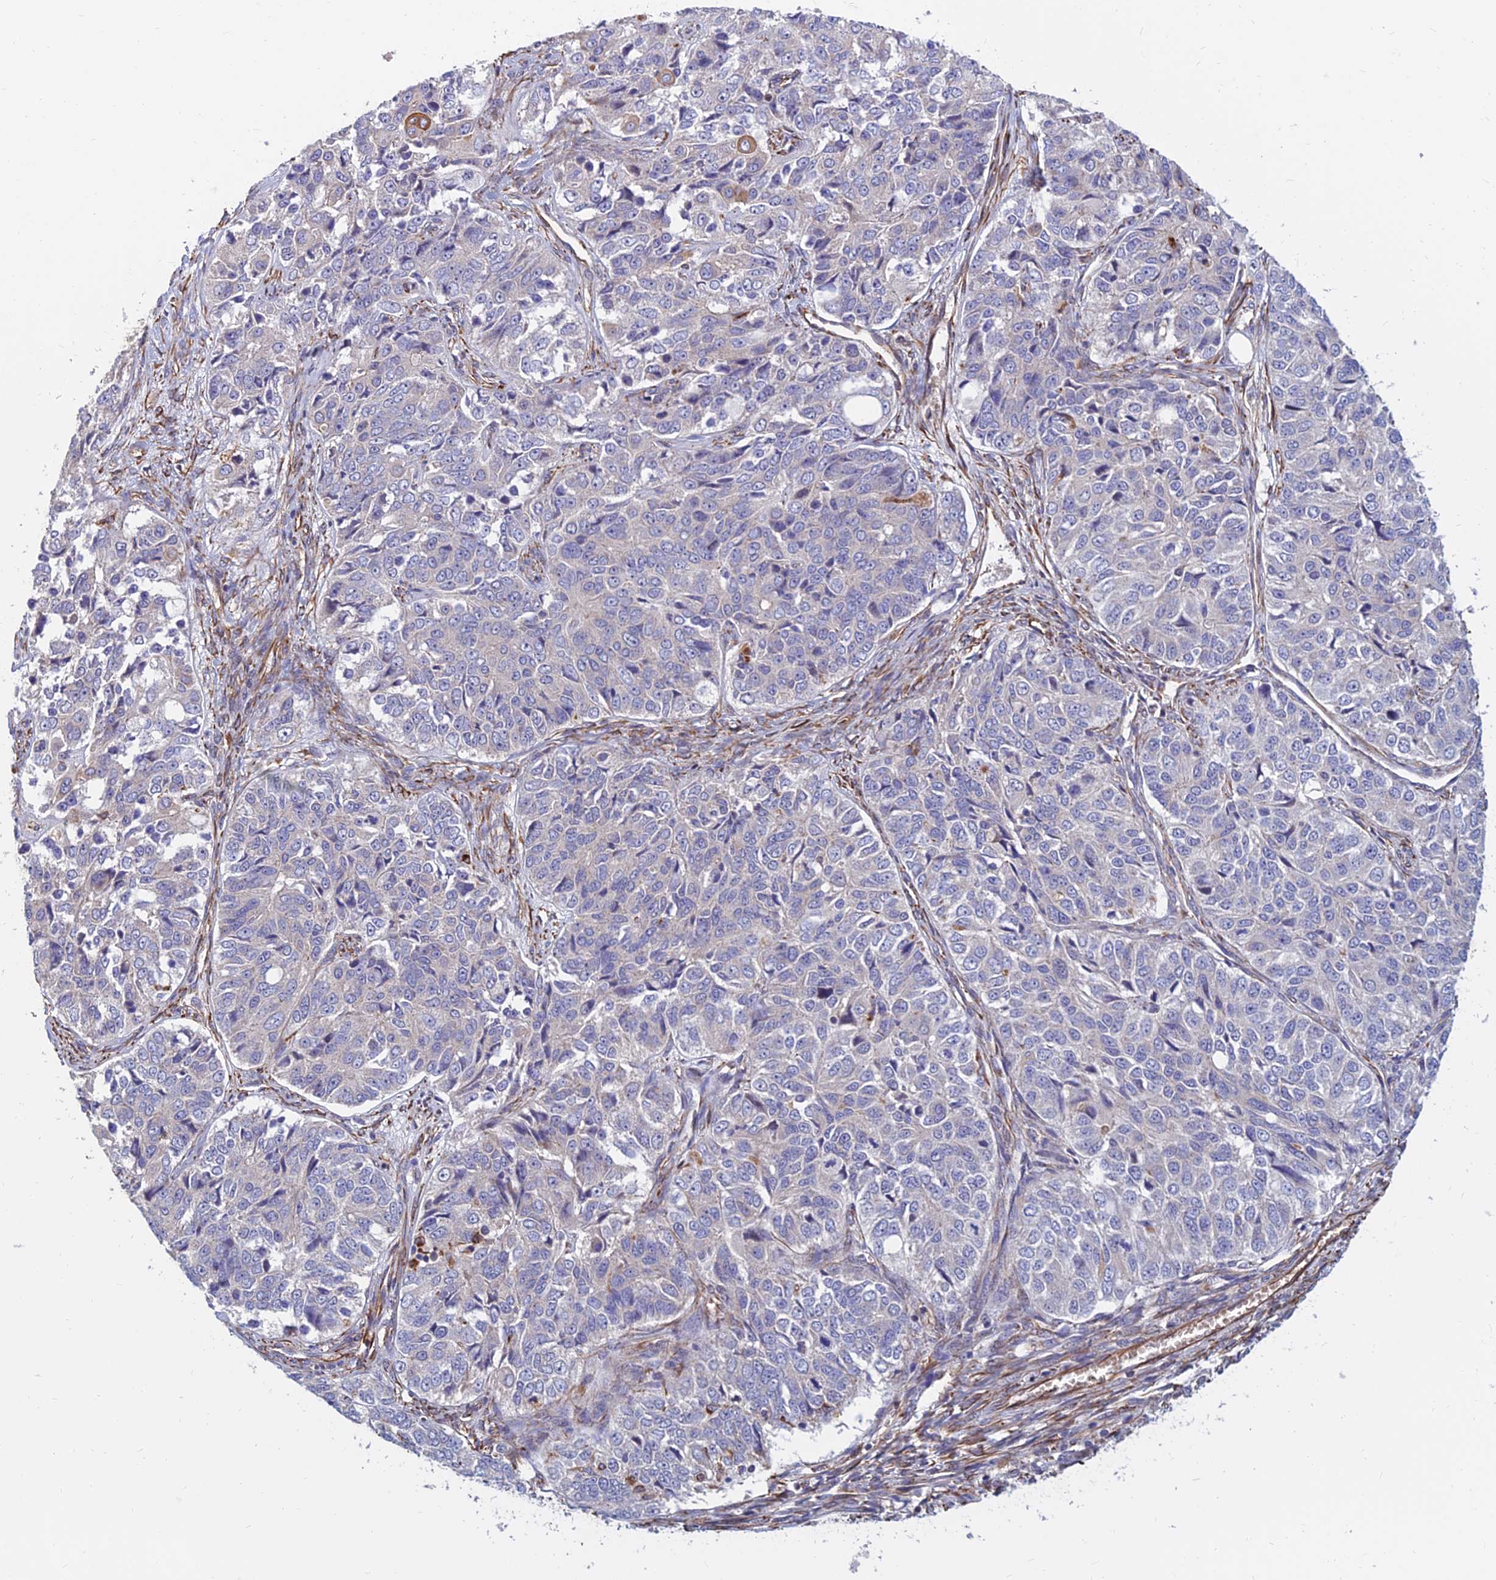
{"staining": {"intensity": "negative", "quantity": "none", "location": "none"}, "tissue": "ovarian cancer", "cell_type": "Tumor cells", "image_type": "cancer", "snomed": [{"axis": "morphology", "description": "Carcinoma, endometroid"}, {"axis": "topography", "description": "Ovary"}], "caption": "Immunohistochemistry of ovarian cancer displays no expression in tumor cells.", "gene": "CDK18", "patient": {"sex": "female", "age": 51}}